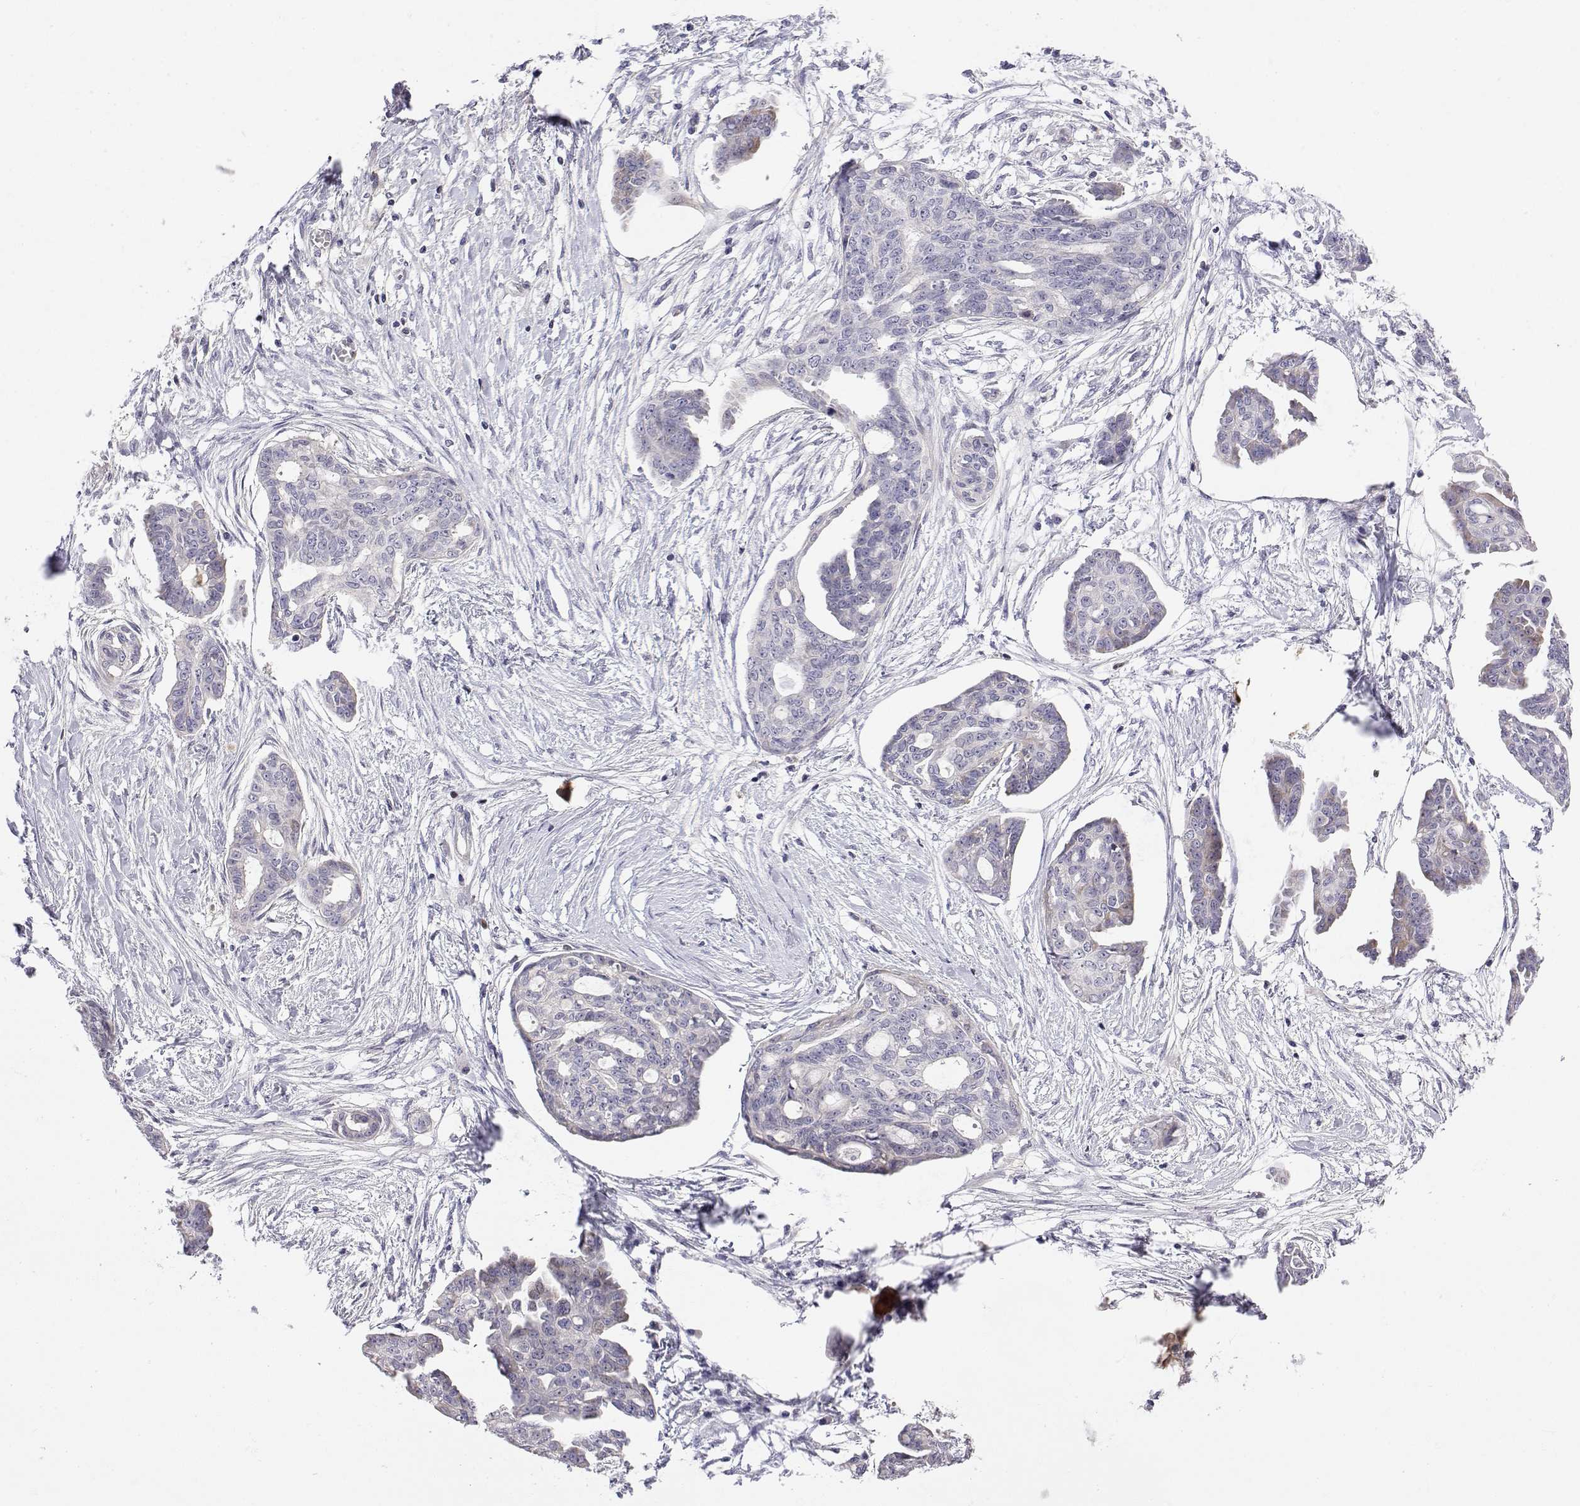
{"staining": {"intensity": "negative", "quantity": "none", "location": "none"}, "tissue": "ovarian cancer", "cell_type": "Tumor cells", "image_type": "cancer", "snomed": [{"axis": "morphology", "description": "Cystadenocarcinoma, serous, NOS"}, {"axis": "topography", "description": "Ovary"}], "caption": "Tumor cells show no significant protein positivity in ovarian cancer (serous cystadenocarcinoma).", "gene": "GGACT", "patient": {"sex": "female", "age": 71}}